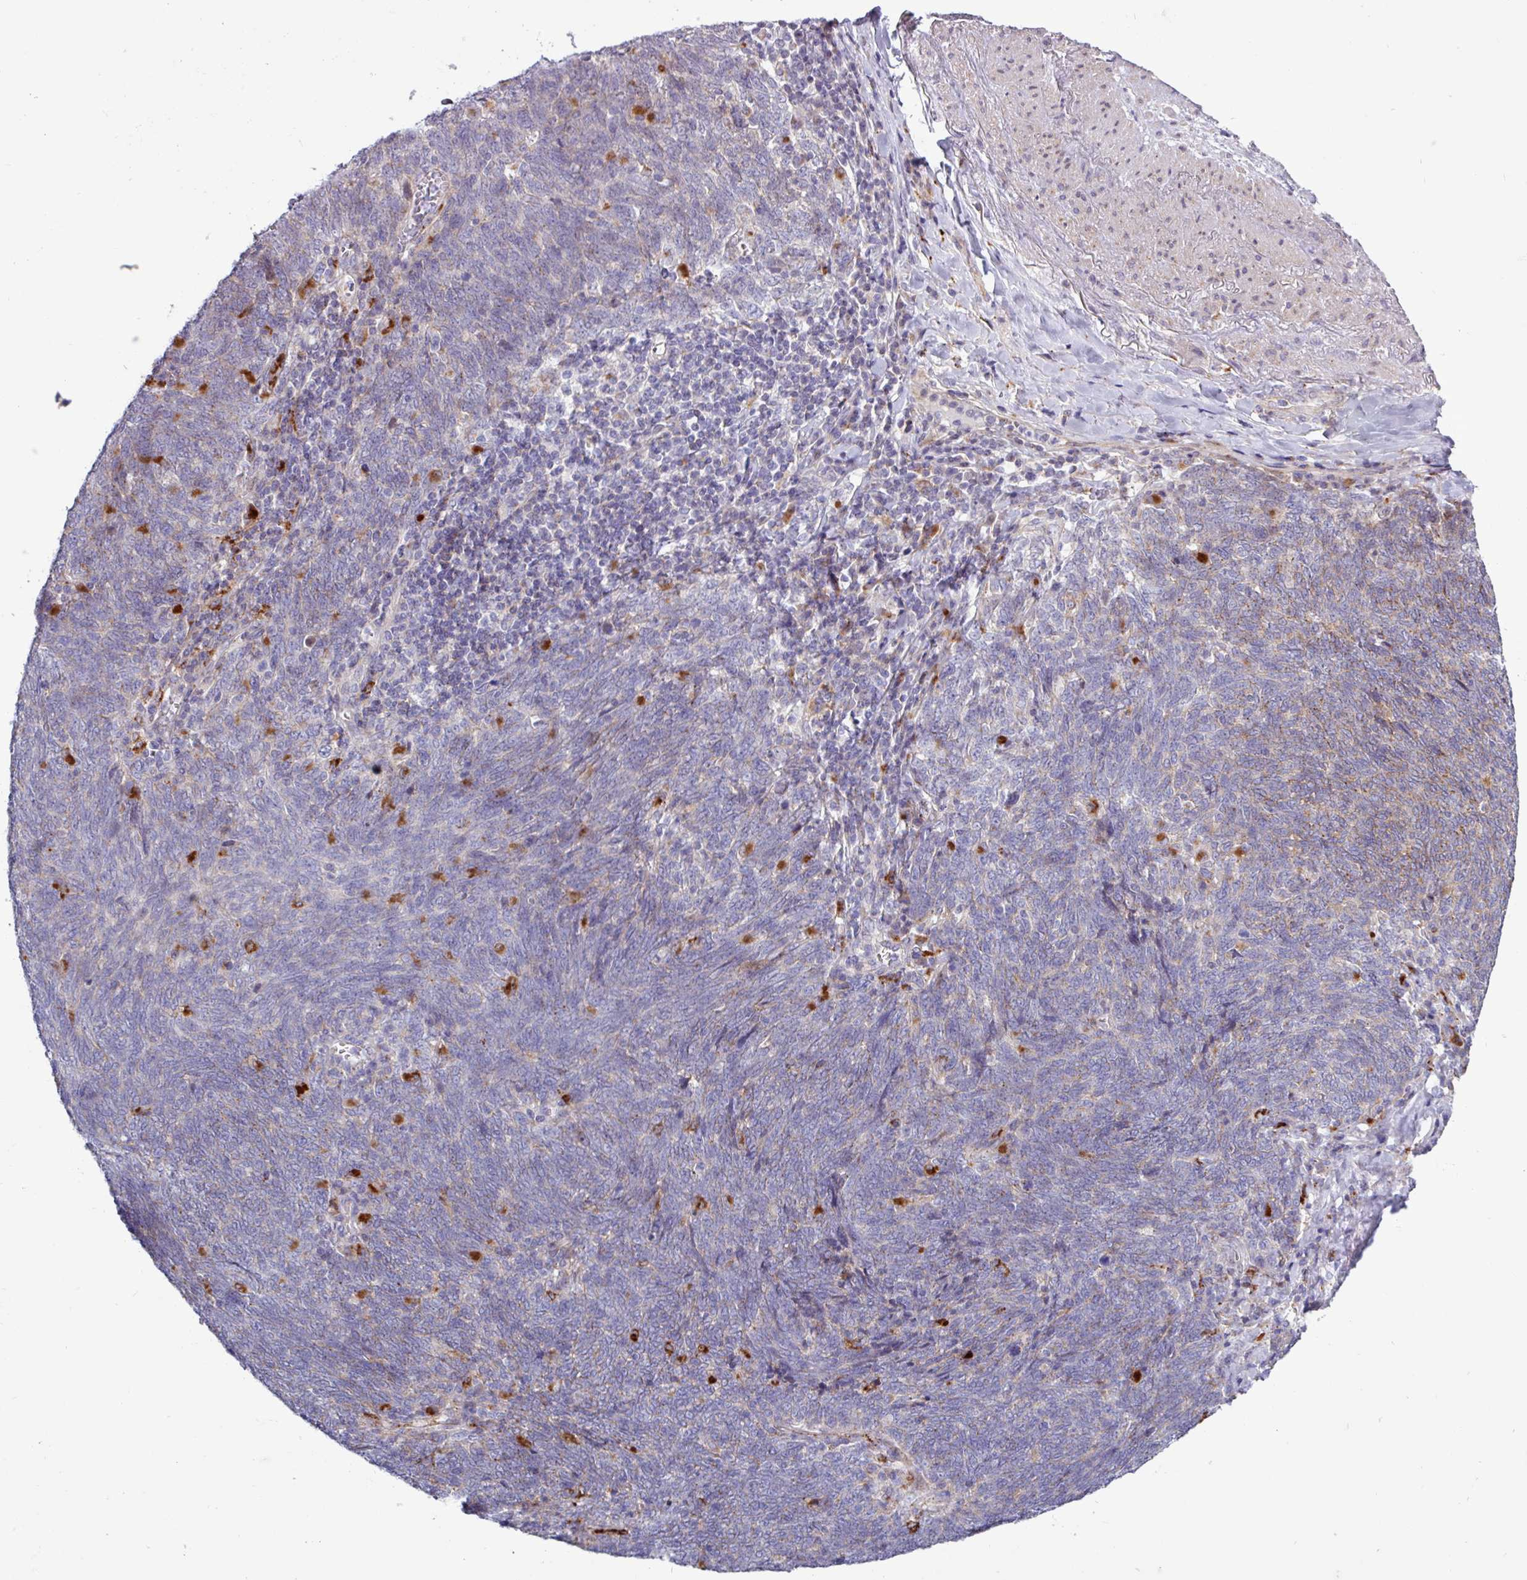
{"staining": {"intensity": "weak", "quantity": "<25%", "location": "cytoplasmic/membranous"}, "tissue": "lung cancer", "cell_type": "Tumor cells", "image_type": "cancer", "snomed": [{"axis": "morphology", "description": "Squamous cell carcinoma, NOS"}, {"axis": "topography", "description": "Lung"}], "caption": "Human squamous cell carcinoma (lung) stained for a protein using immunohistochemistry (IHC) displays no staining in tumor cells.", "gene": "AMIGO2", "patient": {"sex": "female", "age": 72}}